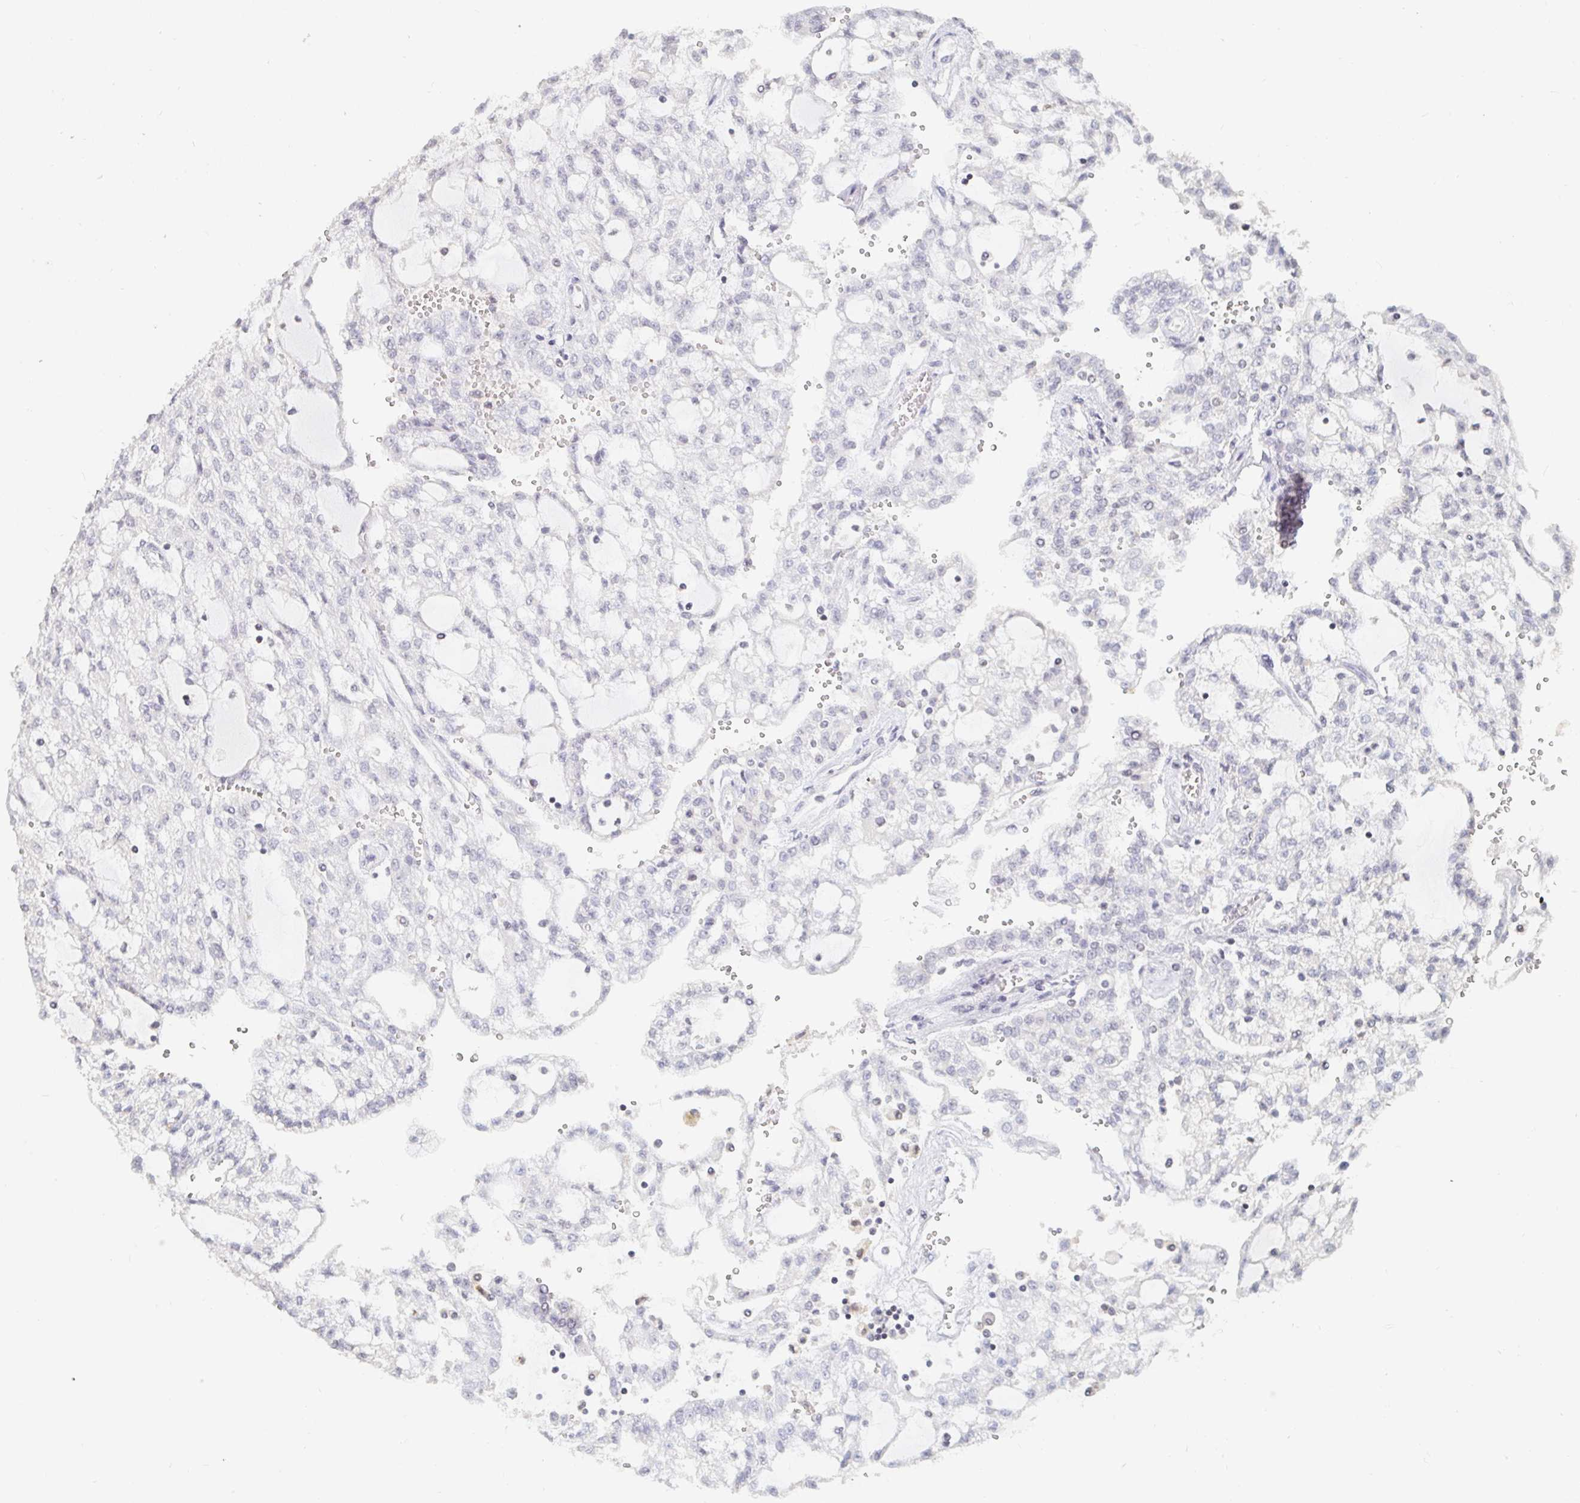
{"staining": {"intensity": "negative", "quantity": "none", "location": "none"}, "tissue": "renal cancer", "cell_type": "Tumor cells", "image_type": "cancer", "snomed": [{"axis": "morphology", "description": "Adenocarcinoma, NOS"}, {"axis": "topography", "description": "Kidney"}], "caption": "Immunohistochemistry of renal adenocarcinoma exhibits no staining in tumor cells.", "gene": "NME9", "patient": {"sex": "male", "age": 63}}